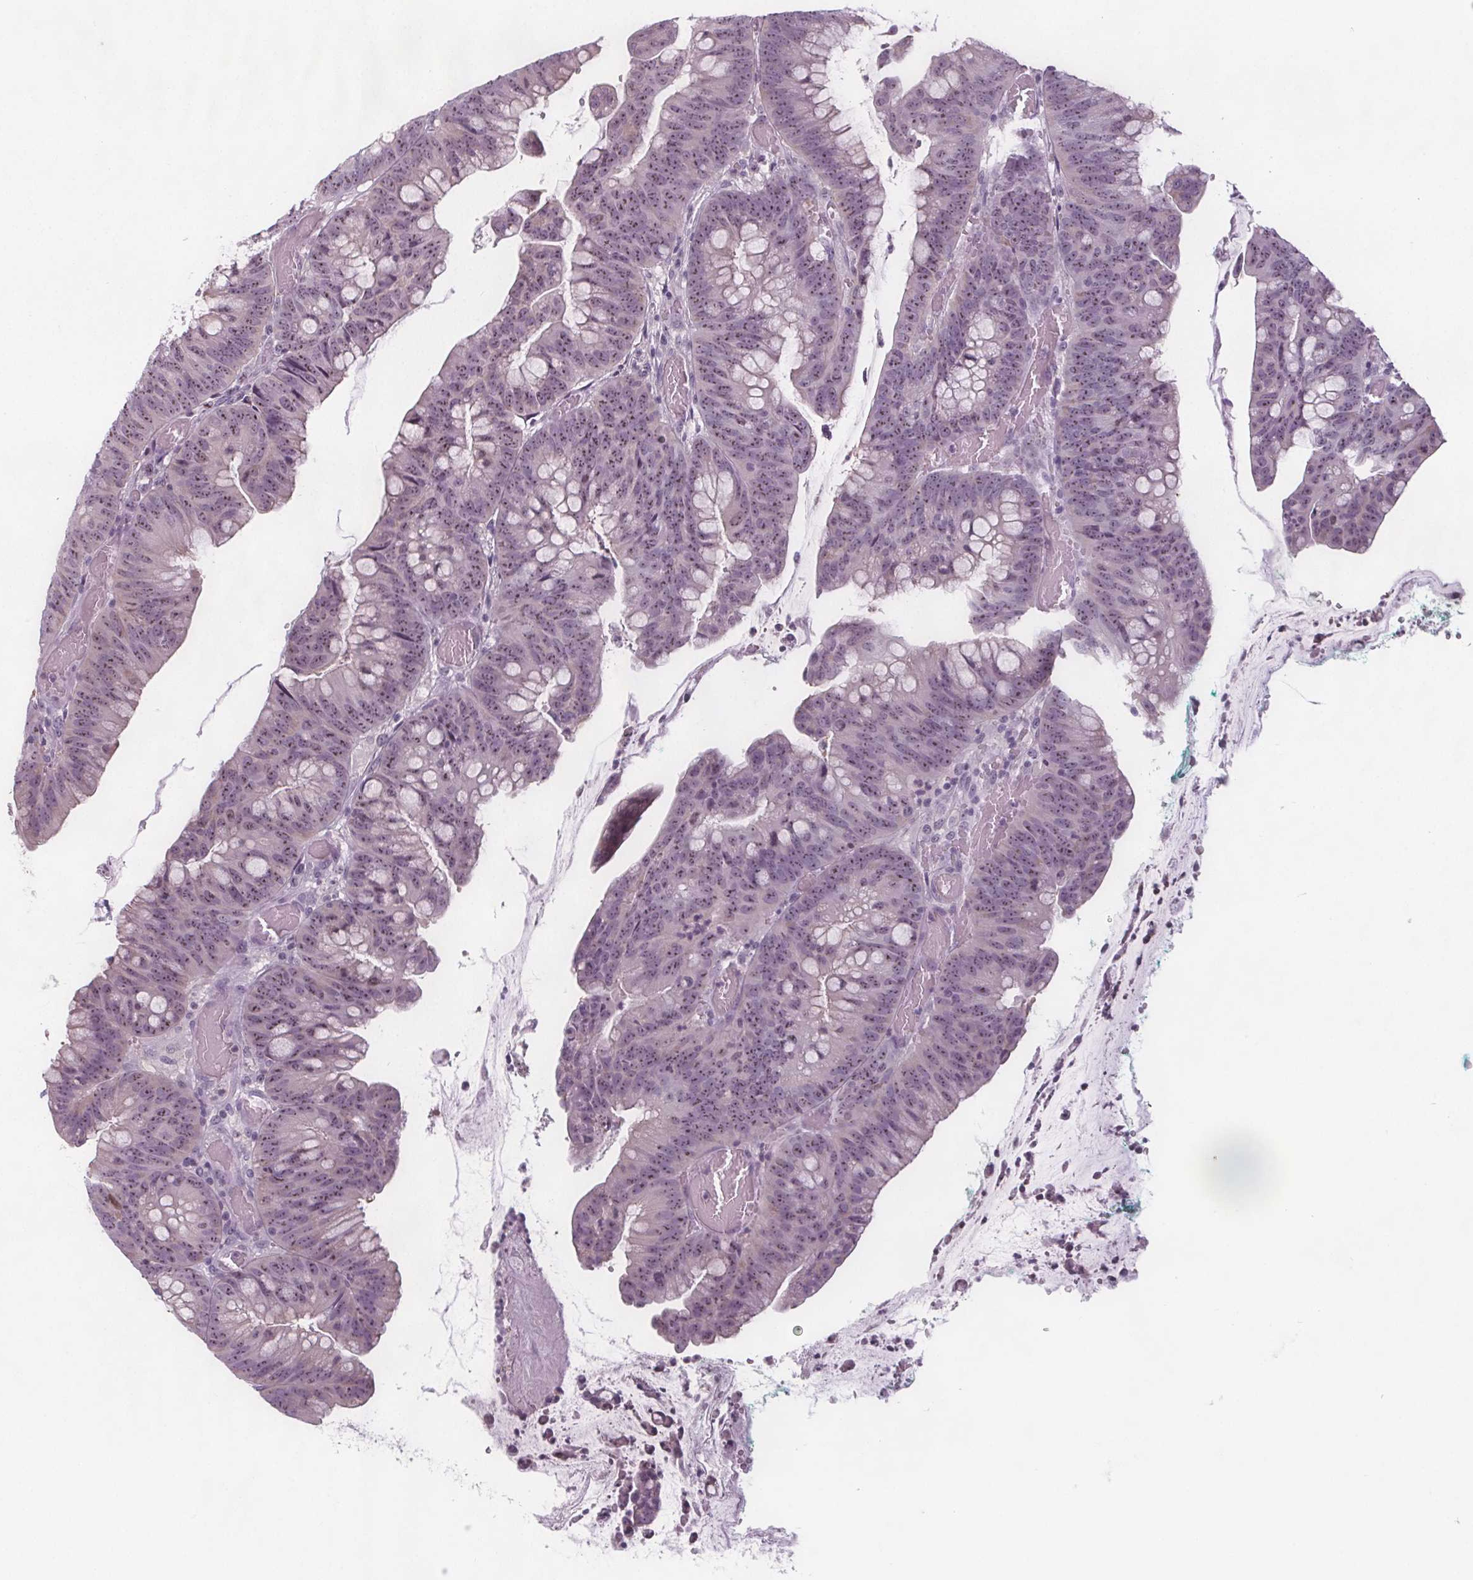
{"staining": {"intensity": "moderate", "quantity": ">75%", "location": "nuclear"}, "tissue": "colorectal cancer", "cell_type": "Tumor cells", "image_type": "cancer", "snomed": [{"axis": "morphology", "description": "Adenocarcinoma, NOS"}, {"axis": "topography", "description": "Colon"}], "caption": "Immunohistochemical staining of colorectal adenocarcinoma displays medium levels of moderate nuclear protein staining in approximately >75% of tumor cells.", "gene": "NOLC1", "patient": {"sex": "male", "age": 62}}